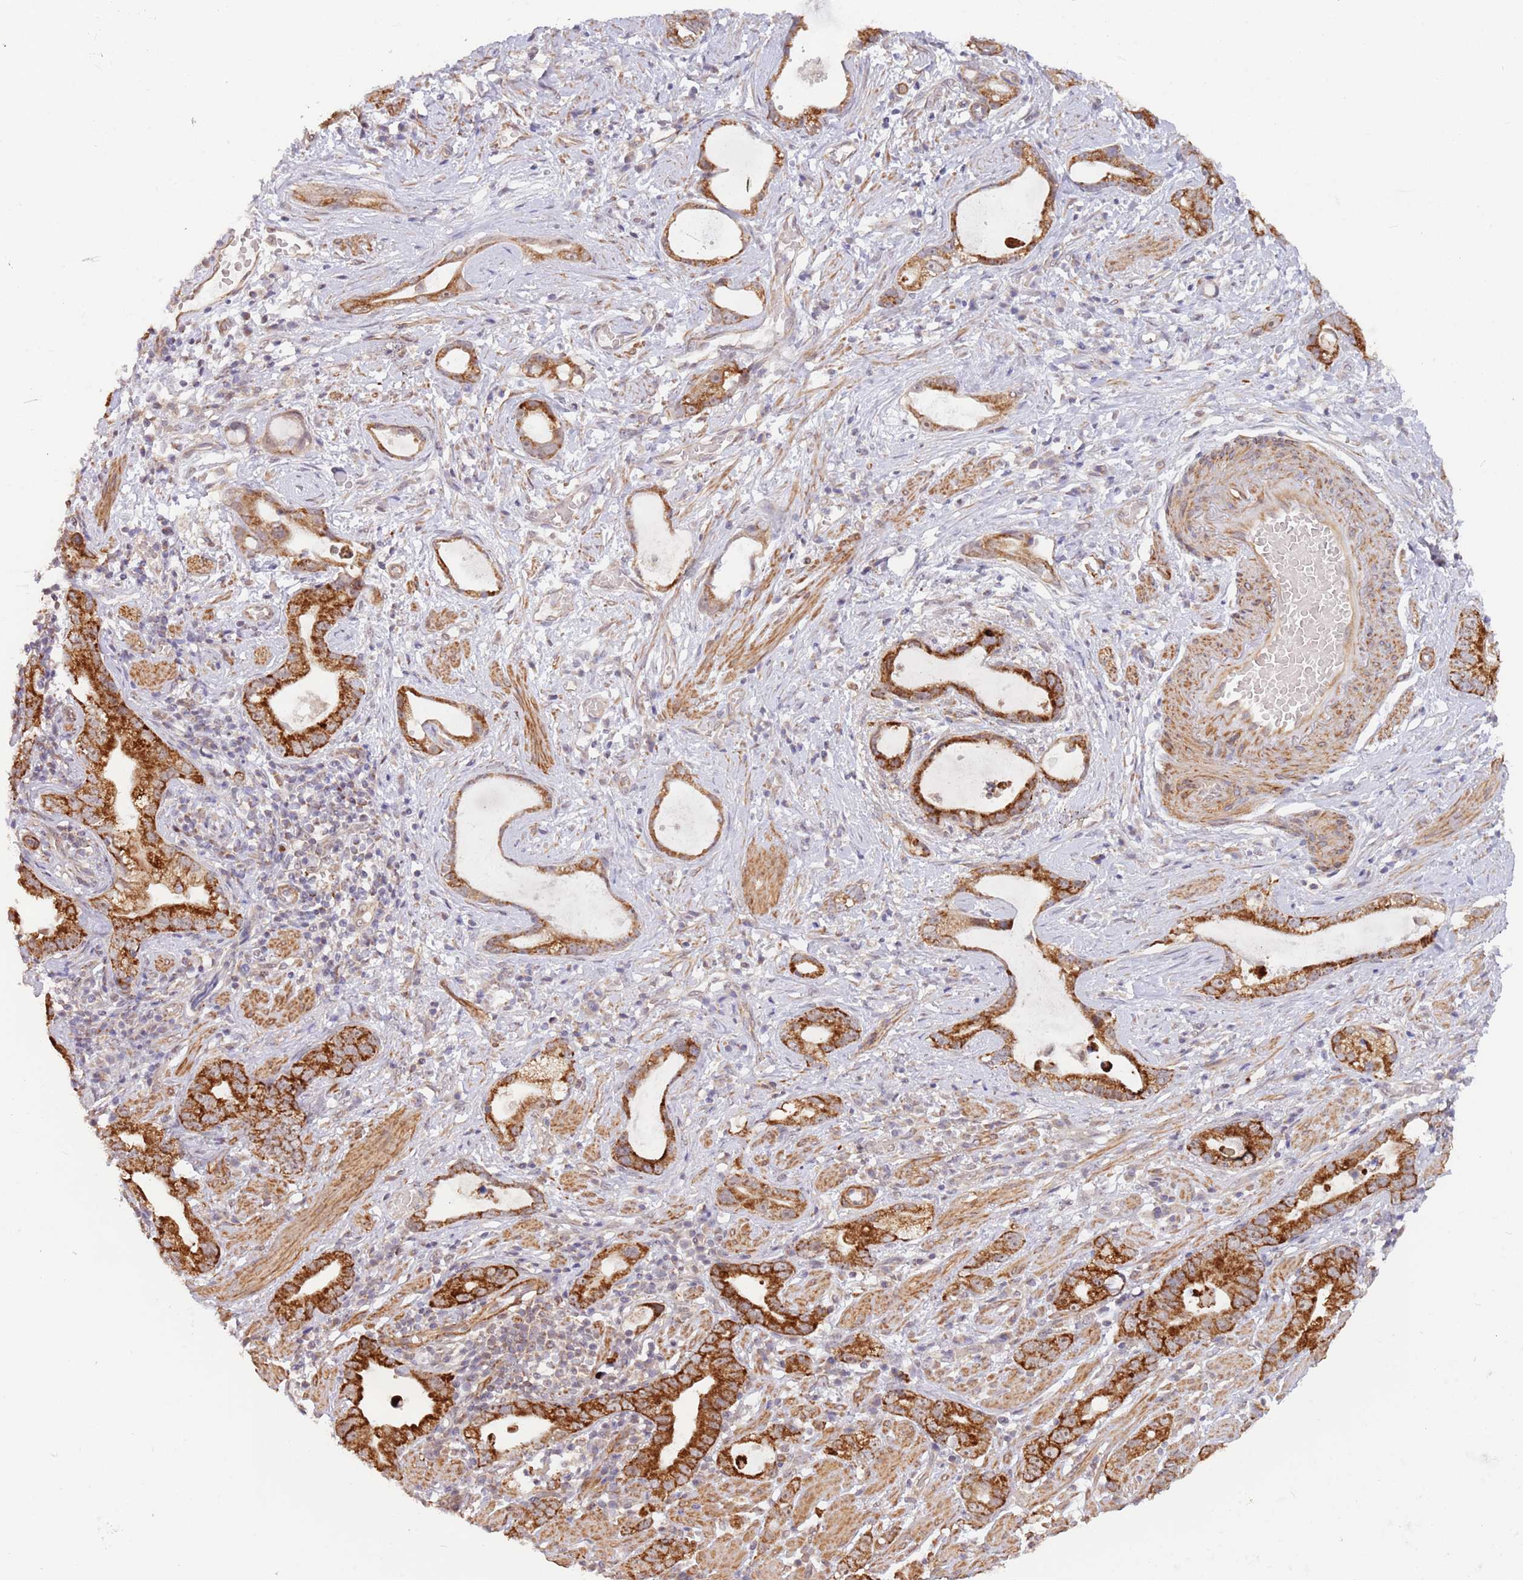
{"staining": {"intensity": "strong", "quantity": ">75%", "location": "cytoplasmic/membranous"}, "tissue": "stomach cancer", "cell_type": "Tumor cells", "image_type": "cancer", "snomed": [{"axis": "morphology", "description": "Adenocarcinoma, NOS"}, {"axis": "topography", "description": "Stomach"}], "caption": "Stomach cancer stained with a protein marker displays strong staining in tumor cells.", "gene": "UQCC3", "patient": {"sex": "male", "age": 55}}